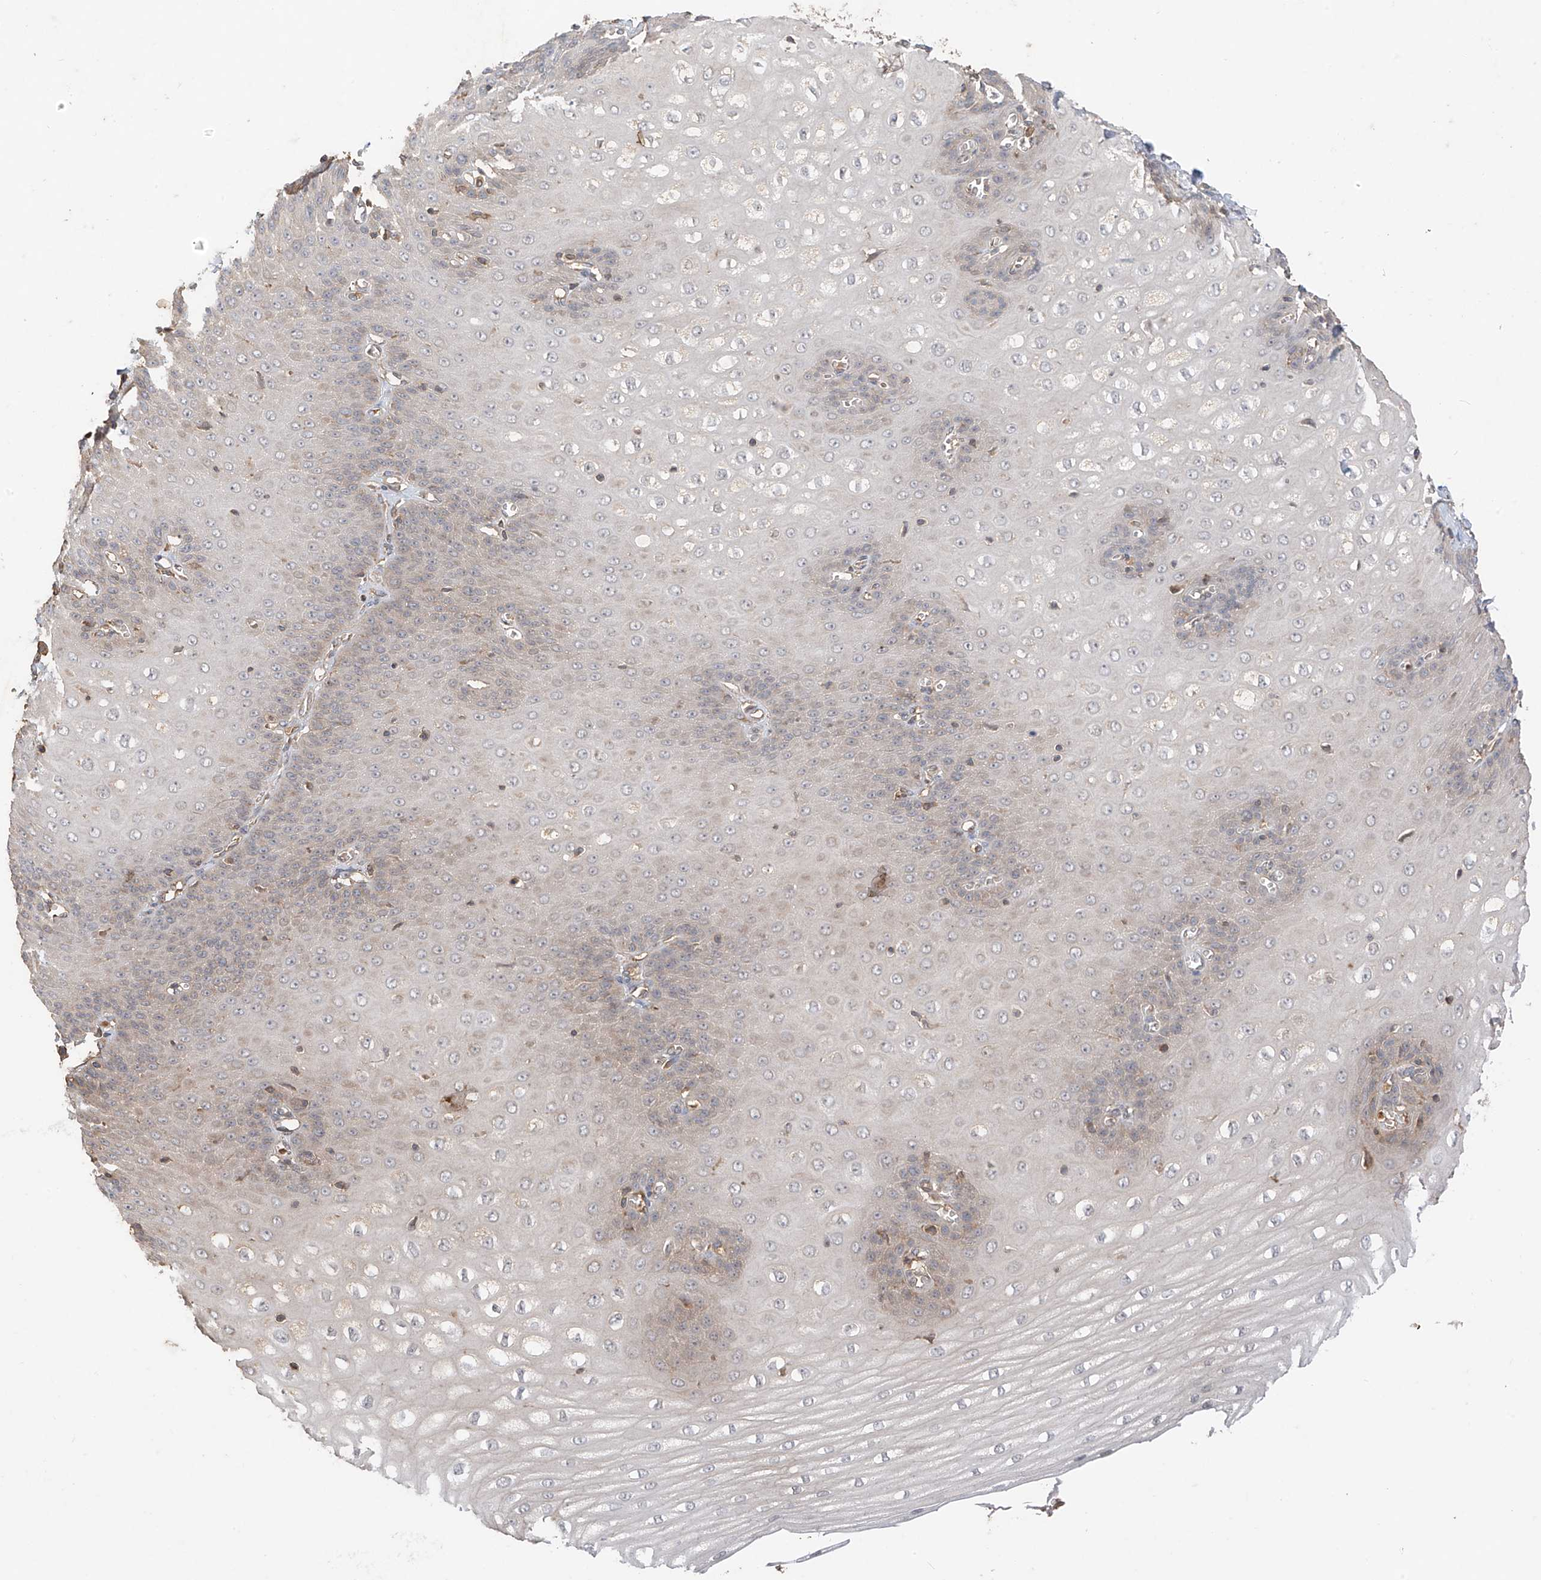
{"staining": {"intensity": "moderate", "quantity": "25%-75%", "location": "cytoplasmic/membranous"}, "tissue": "esophagus", "cell_type": "Squamous epithelial cells", "image_type": "normal", "snomed": [{"axis": "morphology", "description": "Normal tissue, NOS"}, {"axis": "topography", "description": "Esophagus"}], "caption": "This is a photomicrograph of IHC staining of unremarkable esophagus, which shows moderate positivity in the cytoplasmic/membranous of squamous epithelial cells.", "gene": "CACNA2D4", "patient": {"sex": "male", "age": 60}}